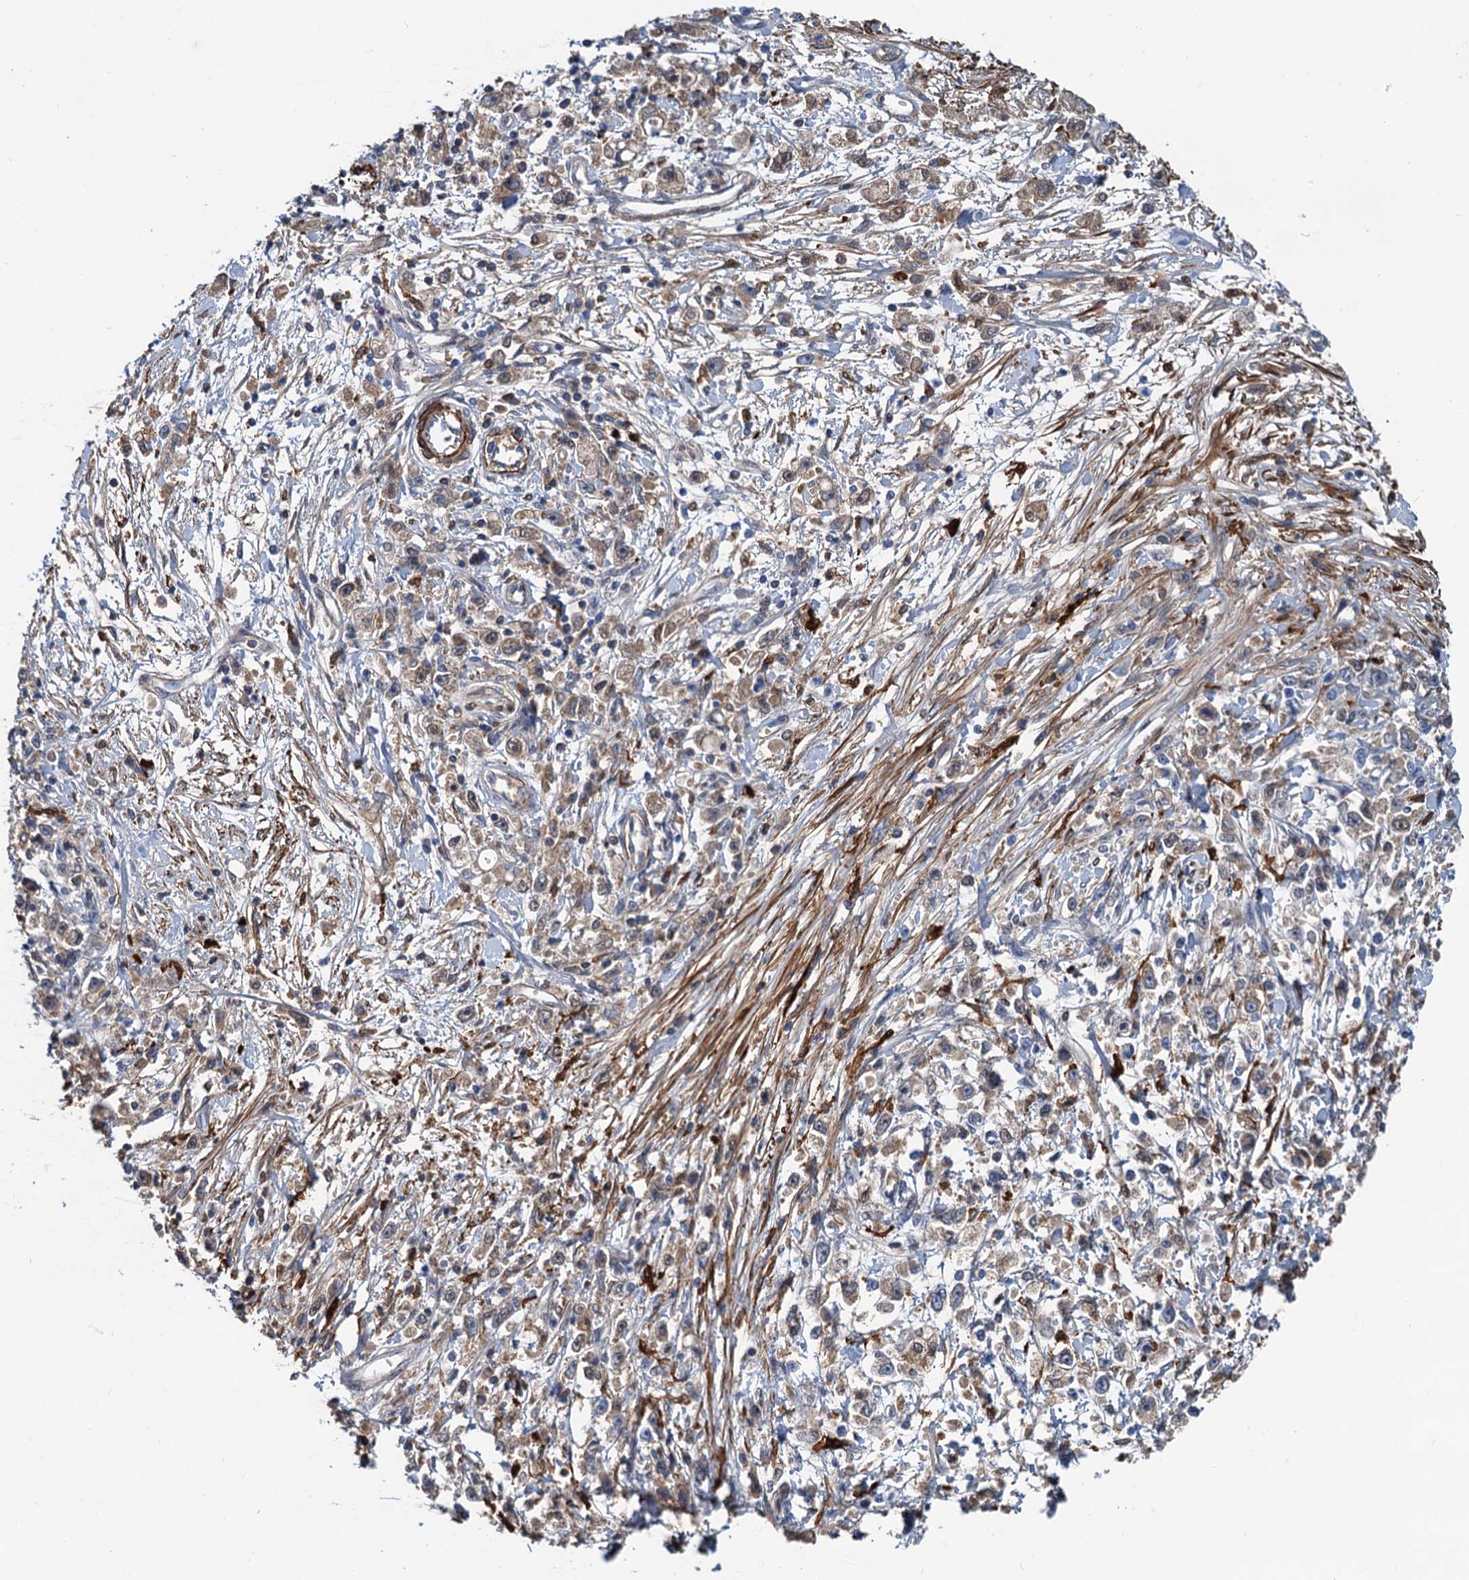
{"staining": {"intensity": "weak", "quantity": ">75%", "location": "cytoplasmic/membranous"}, "tissue": "stomach cancer", "cell_type": "Tumor cells", "image_type": "cancer", "snomed": [{"axis": "morphology", "description": "Adenocarcinoma, NOS"}, {"axis": "topography", "description": "Stomach"}], "caption": "This photomicrograph demonstrates stomach adenocarcinoma stained with immunohistochemistry (IHC) to label a protein in brown. The cytoplasmic/membranous of tumor cells show weak positivity for the protein. Nuclei are counter-stained blue.", "gene": "CSTPP1", "patient": {"sex": "female", "age": 59}}